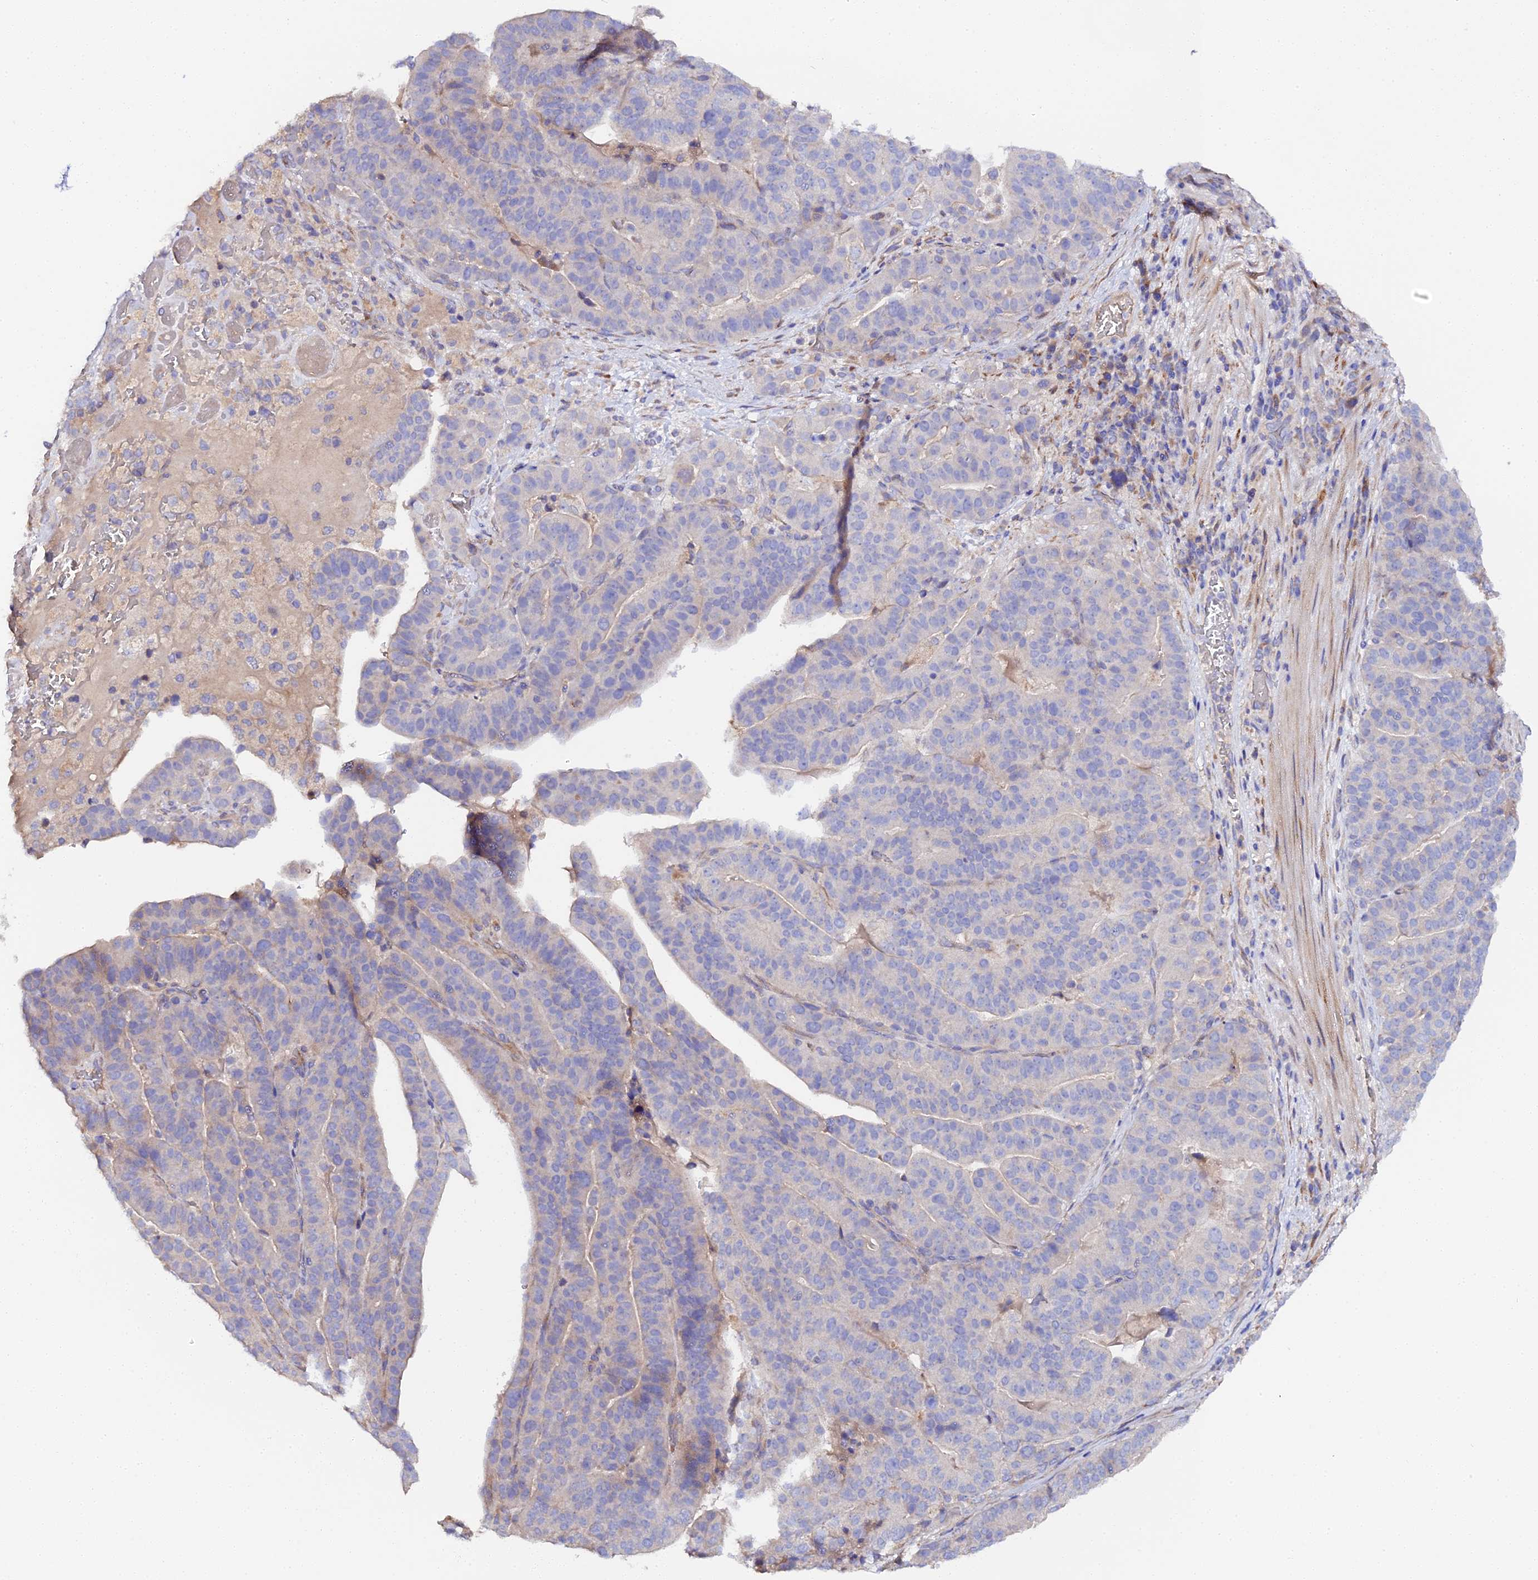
{"staining": {"intensity": "negative", "quantity": "none", "location": "none"}, "tissue": "stomach cancer", "cell_type": "Tumor cells", "image_type": "cancer", "snomed": [{"axis": "morphology", "description": "Adenocarcinoma, NOS"}, {"axis": "topography", "description": "Stomach"}], "caption": "A micrograph of adenocarcinoma (stomach) stained for a protein shows no brown staining in tumor cells. (Stains: DAB (3,3'-diaminobenzidine) immunohistochemistry with hematoxylin counter stain, Microscopy: brightfield microscopy at high magnification).", "gene": "SCX", "patient": {"sex": "male", "age": 48}}